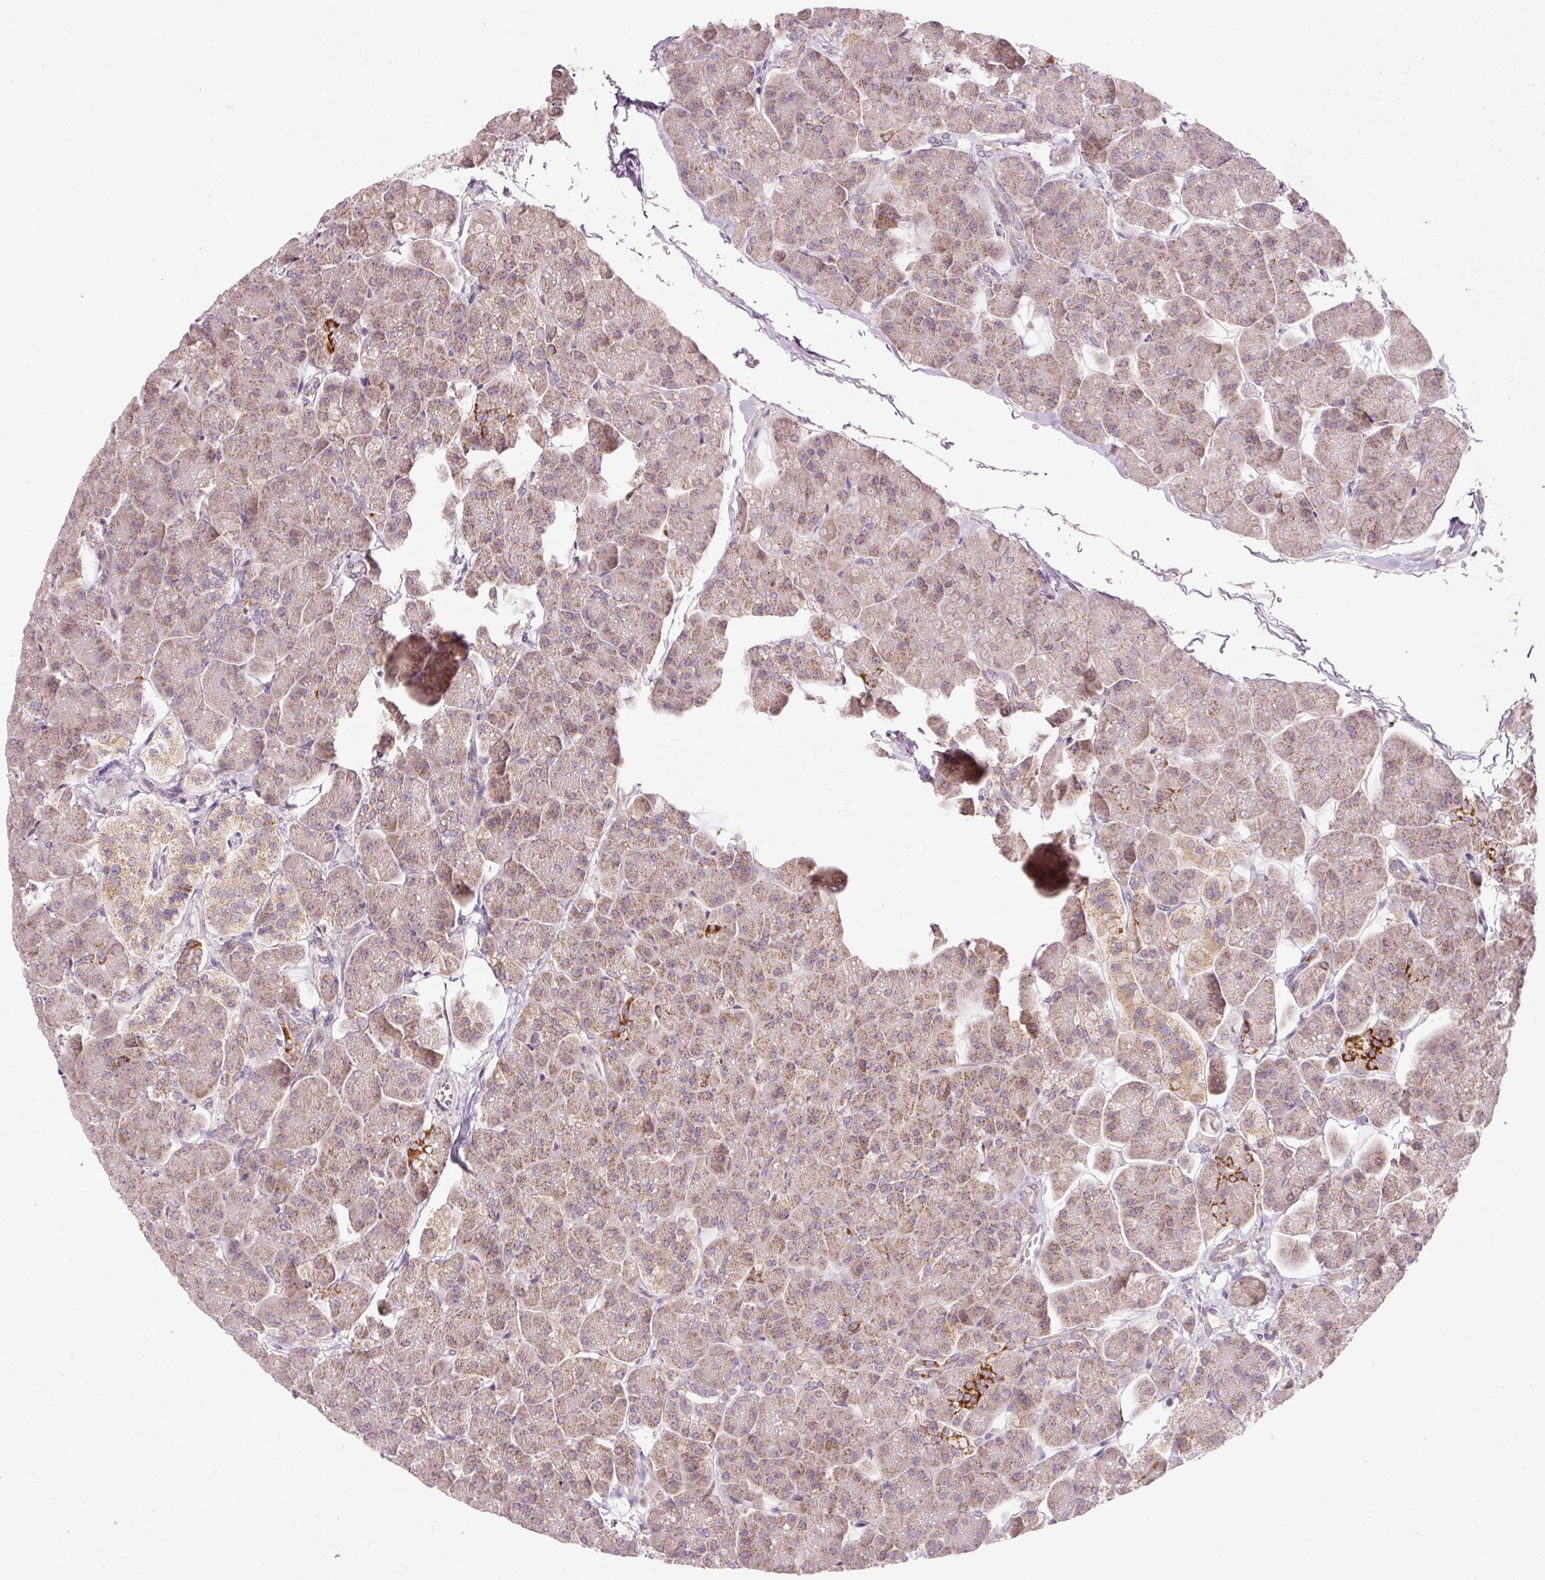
{"staining": {"intensity": "moderate", "quantity": ">75%", "location": "cytoplasmic/membranous"}, "tissue": "pancreas", "cell_type": "Exocrine glandular cells", "image_type": "normal", "snomed": [{"axis": "morphology", "description": "Normal tissue, NOS"}, {"axis": "topography", "description": "Pancreas"}, {"axis": "topography", "description": "Peripheral nerve tissue"}], "caption": "Immunohistochemistry of unremarkable human pancreas reveals medium levels of moderate cytoplasmic/membranous staining in about >75% of exocrine glandular cells.", "gene": "FAM78B", "patient": {"sex": "male", "age": 54}}